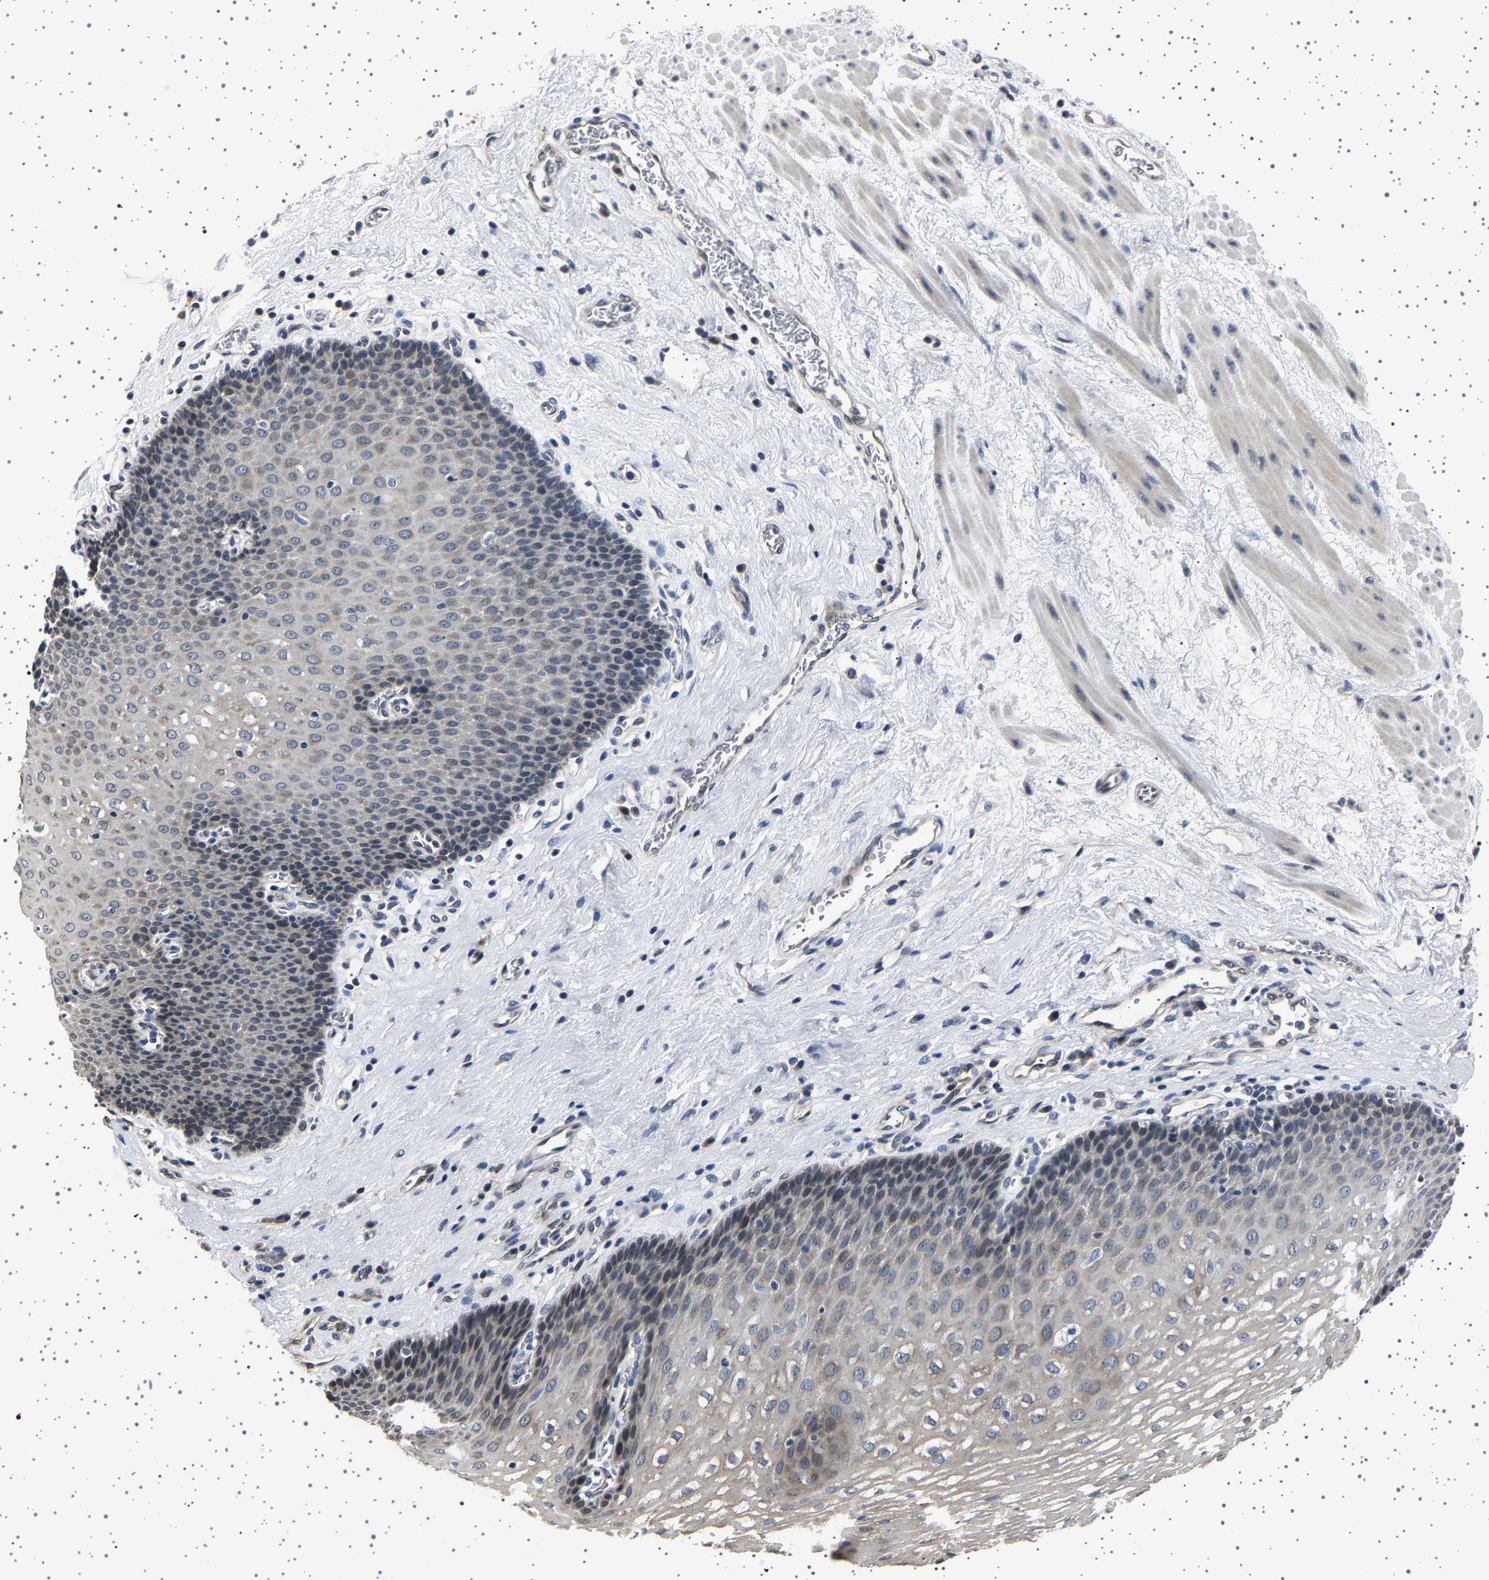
{"staining": {"intensity": "weak", "quantity": "<25%", "location": "cytoplasmic/membranous"}, "tissue": "esophagus", "cell_type": "Squamous epithelial cells", "image_type": "normal", "snomed": [{"axis": "morphology", "description": "Normal tissue, NOS"}, {"axis": "topography", "description": "Esophagus"}], "caption": "IHC micrograph of normal human esophagus stained for a protein (brown), which displays no staining in squamous epithelial cells.", "gene": "IL10RB", "patient": {"sex": "male", "age": 48}}